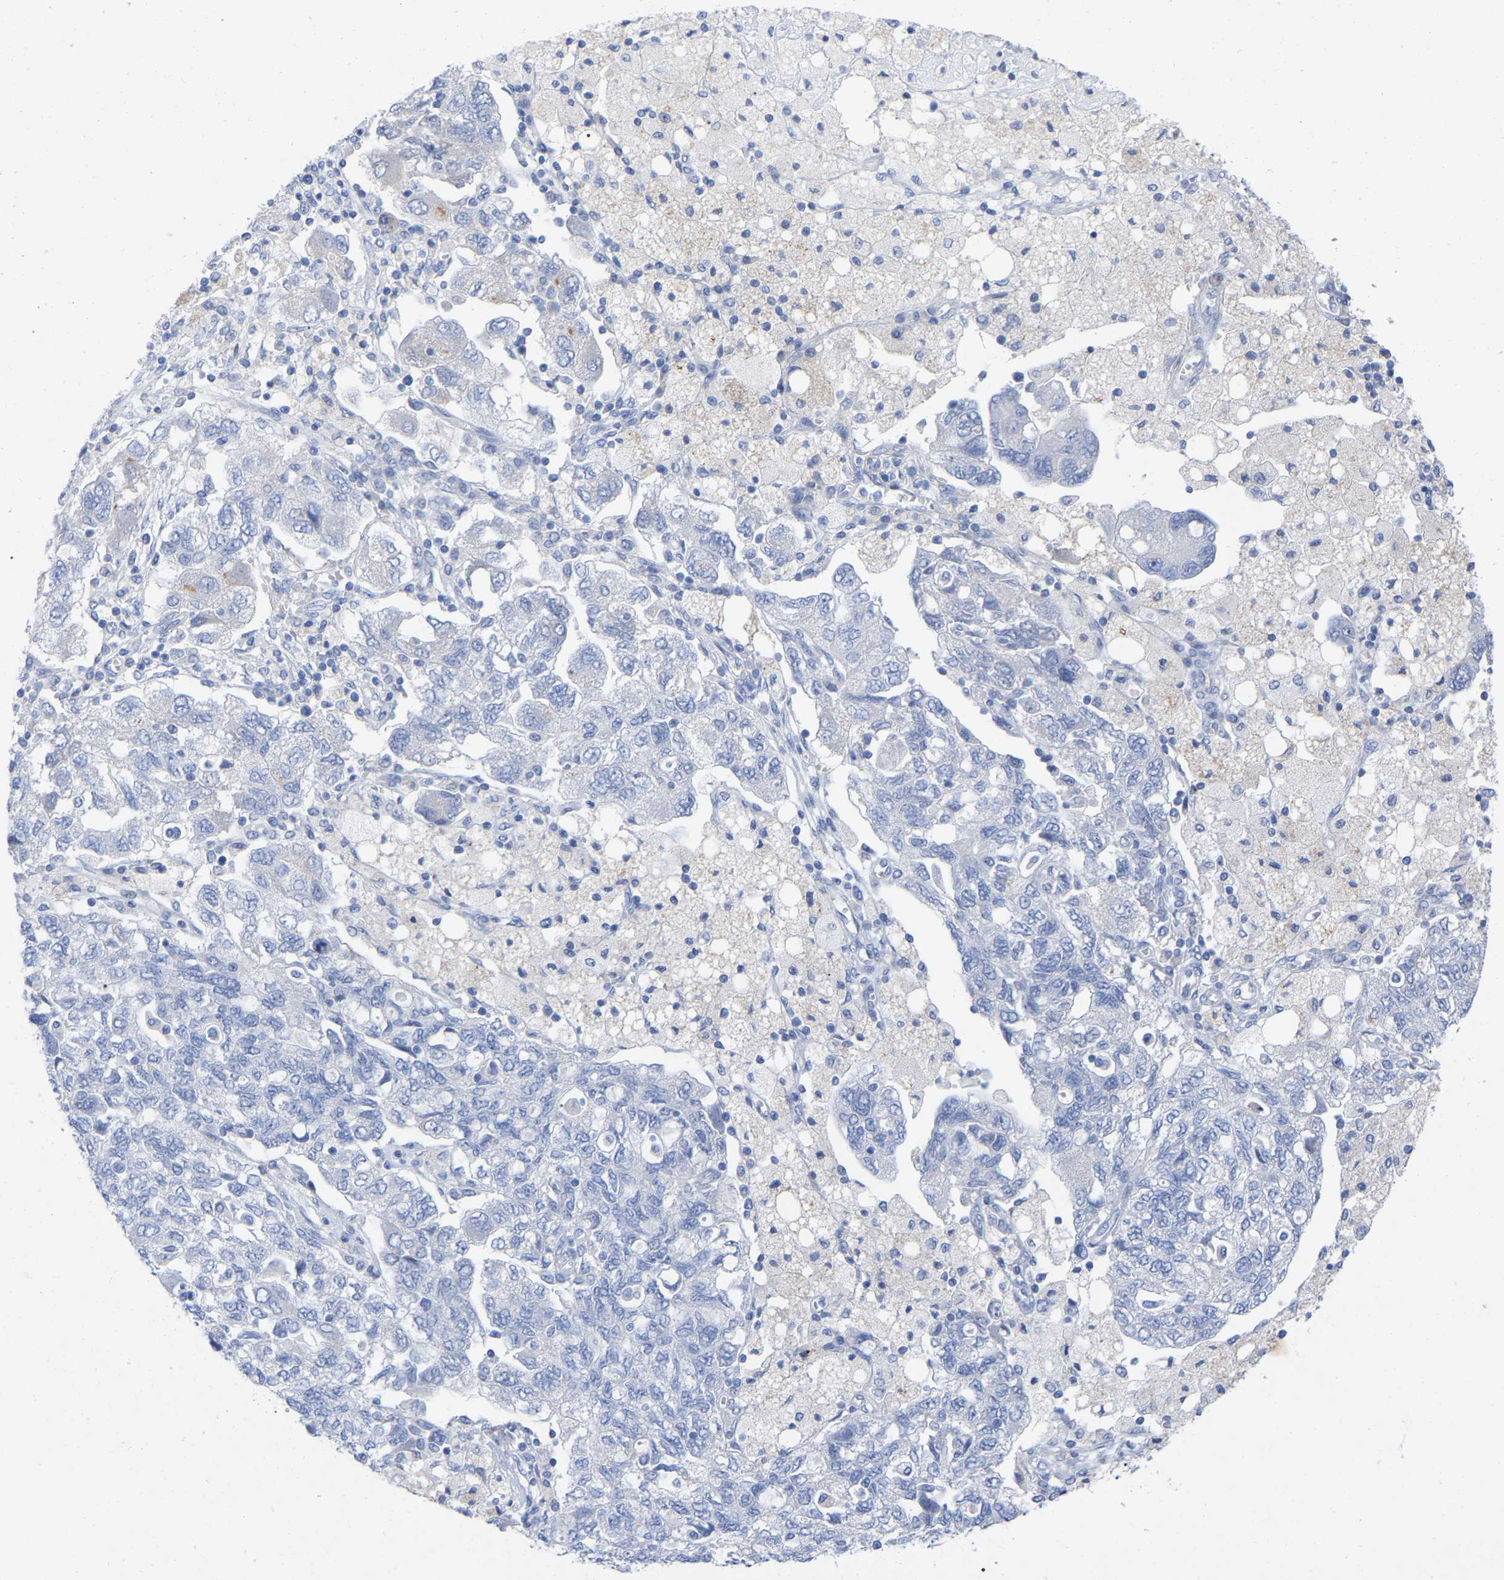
{"staining": {"intensity": "negative", "quantity": "none", "location": "none"}, "tissue": "ovarian cancer", "cell_type": "Tumor cells", "image_type": "cancer", "snomed": [{"axis": "morphology", "description": "Carcinoma, NOS"}, {"axis": "morphology", "description": "Cystadenocarcinoma, serous, NOS"}, {"axis": "topography", "description": "Ovary"}], "caption": "Immunohistochemical staining of ovarian cancer displays no significant staining in tumor cells.", "gene": "HAPLN1", "patient": {"sex": "female", "age": 69}}